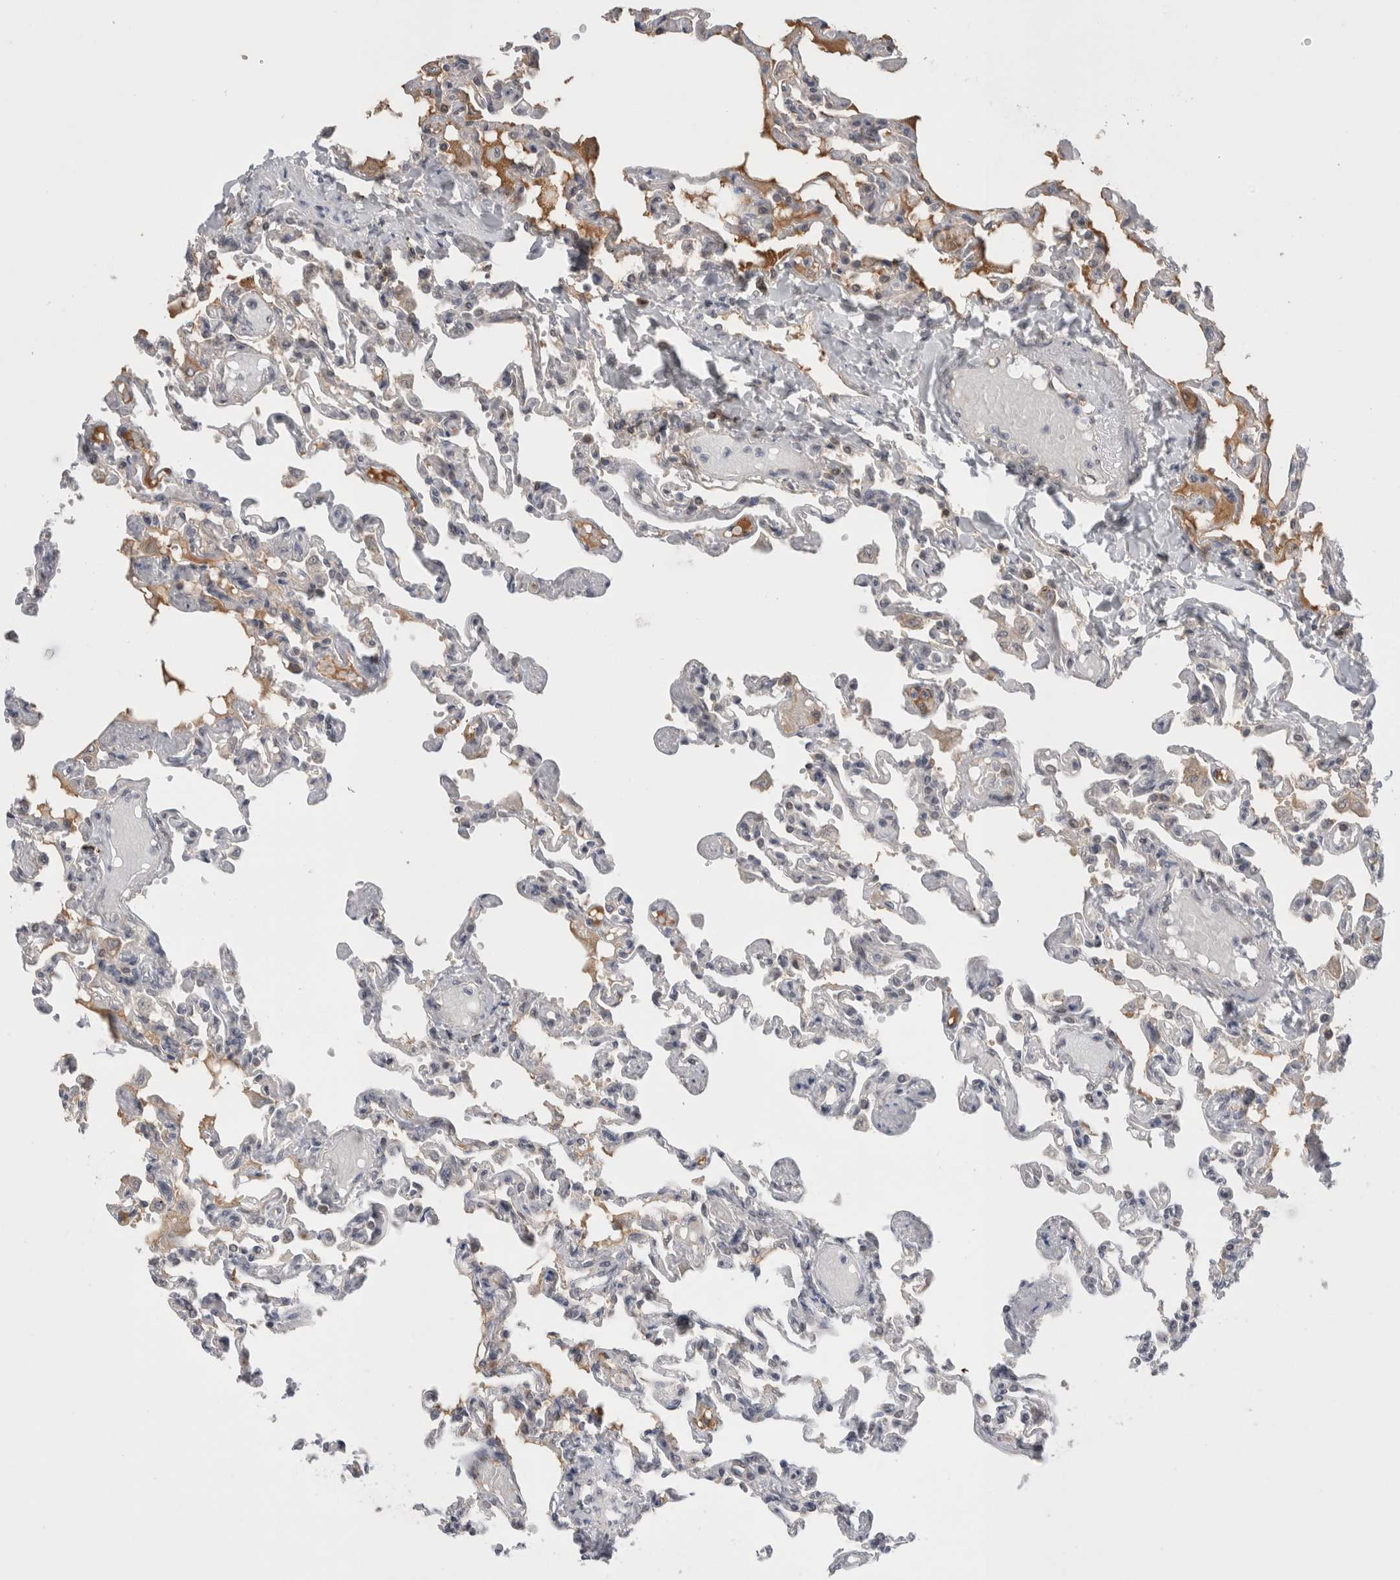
{"staining": {"intensity": "moderate", "quantity": "25%-75%", "location": "nuclear"}, "tissue": "lung", "cell_type": "Alveolar cells", "image_type": "normal", "snomed": [{"axis": "morphology", "description": "Normal tissue, NOS"}, {"axis": "topography", "description": "Lung"}], "caption": "DAB immunohistochemical staining of normal lung exhibits moderate nuclear protein staining in about 25%-75% of alveolar cells. (IHC, brightfield microscopy, high magnification).", "gene": "ZNF24", "patient": {"sex": "male", "age": 21}}